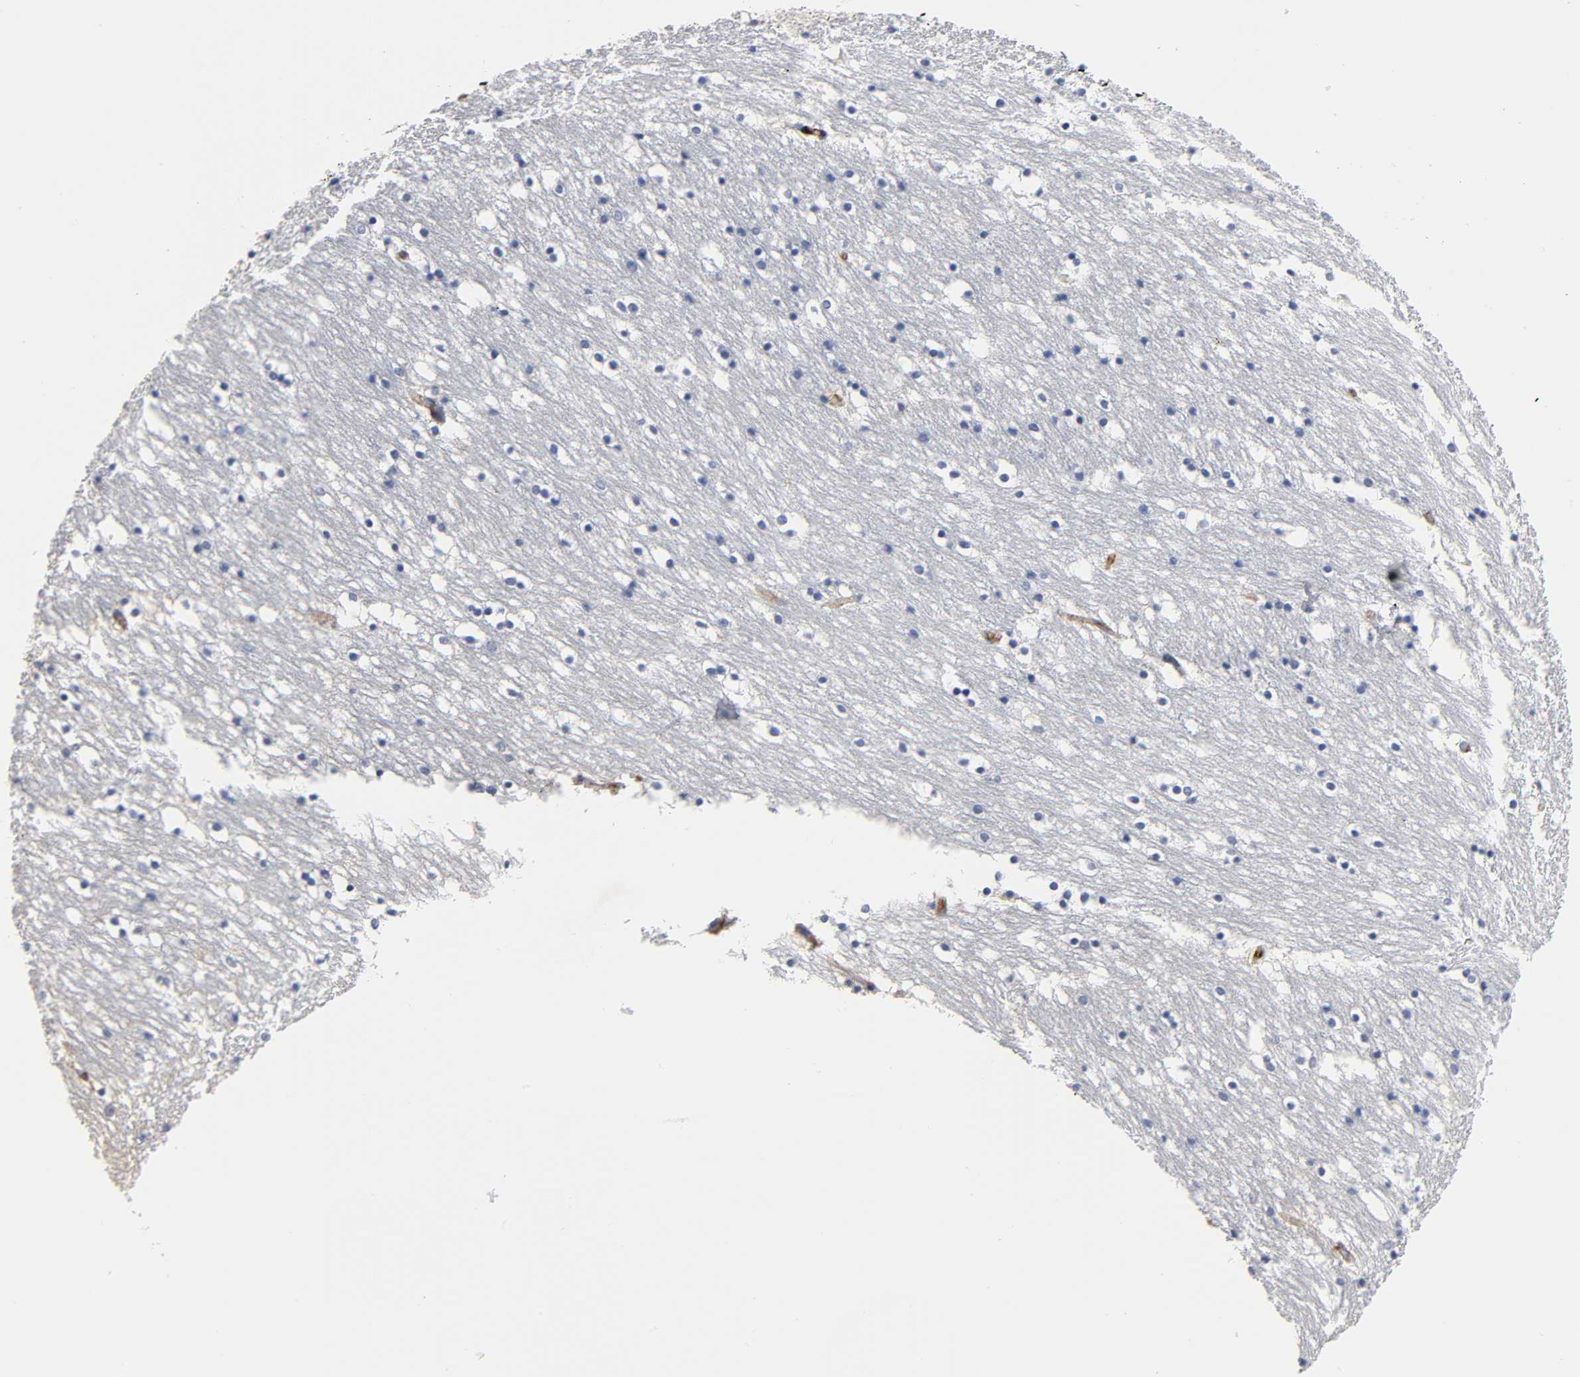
{"staining": {"intensity": "negative", "quantity": "none", "location": "none"}, "tissue": "caudate", "cell_type": "Glial cells", "image_type": "normal", "snomed": [{"axis": "morphology", "description": "Normal tissue, NOS"}, {"axis": "topography", "description": "Lateral ventricle wall"}], "caption": "Micrograph shows no significant protein staining in glial cells of normal caudate. (DAB IHC with hematoxylin counter stain).", "gene": "ICAM1", "patient": {"sex": "male", "age": 45}}